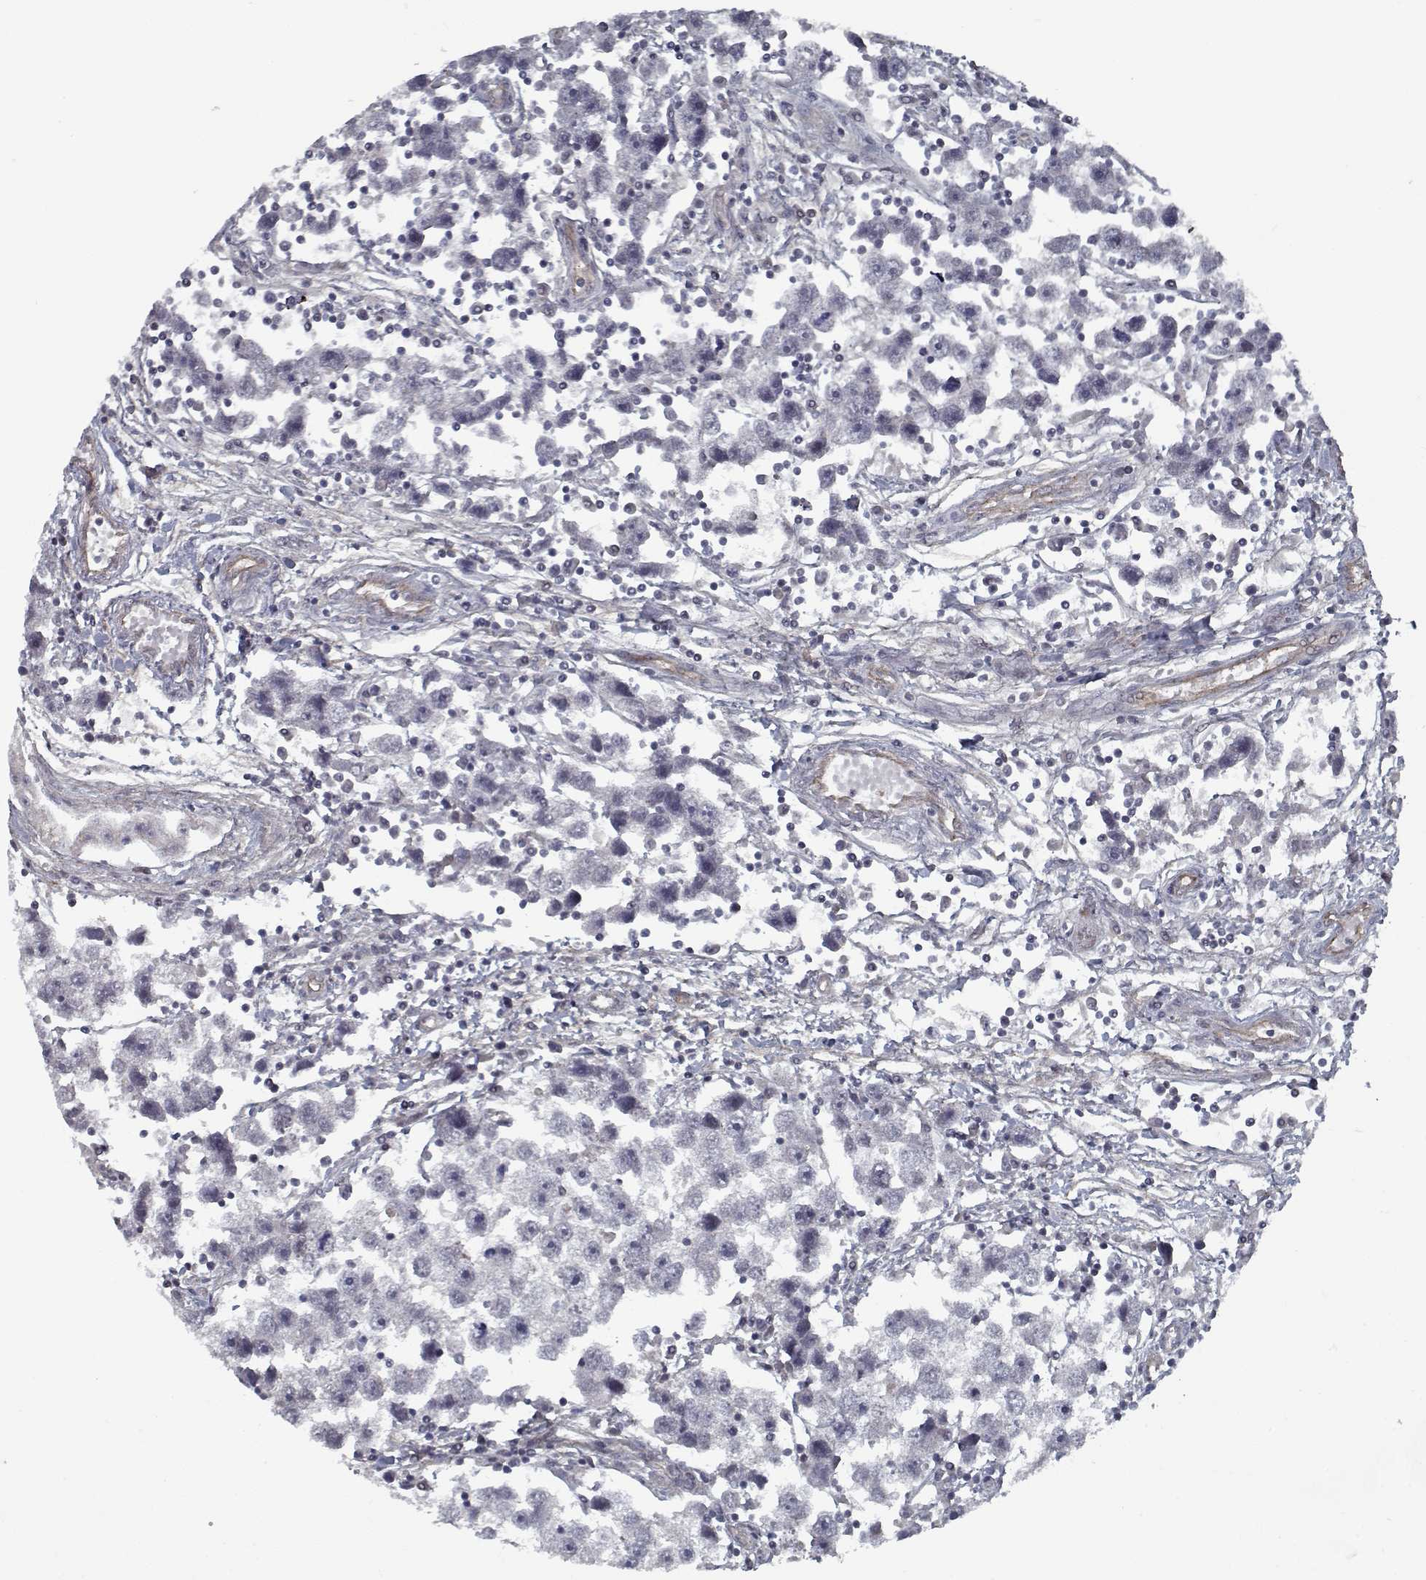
{"staining": {"intensity": "negative", "quantity": "none", "location": "none"}, "tissue": "testis cancer", "cell_type": "Tumor cells", "image_type": "cancer", "snomed": [{"axis": "morphology", "description": "Seminoma, NOS"}, {"axis": "topography", "description": "Testis"}], "caption": "Immunohistochemistry (IHC) histopathology image of neoplastic tissue: human testis cancer stained with DAB (3,3'-diaminobenzidine) reveals no significant protein positivity in tumor cells.", "gene": "NLK", "patient": {"sex": "male", "age": 30}}